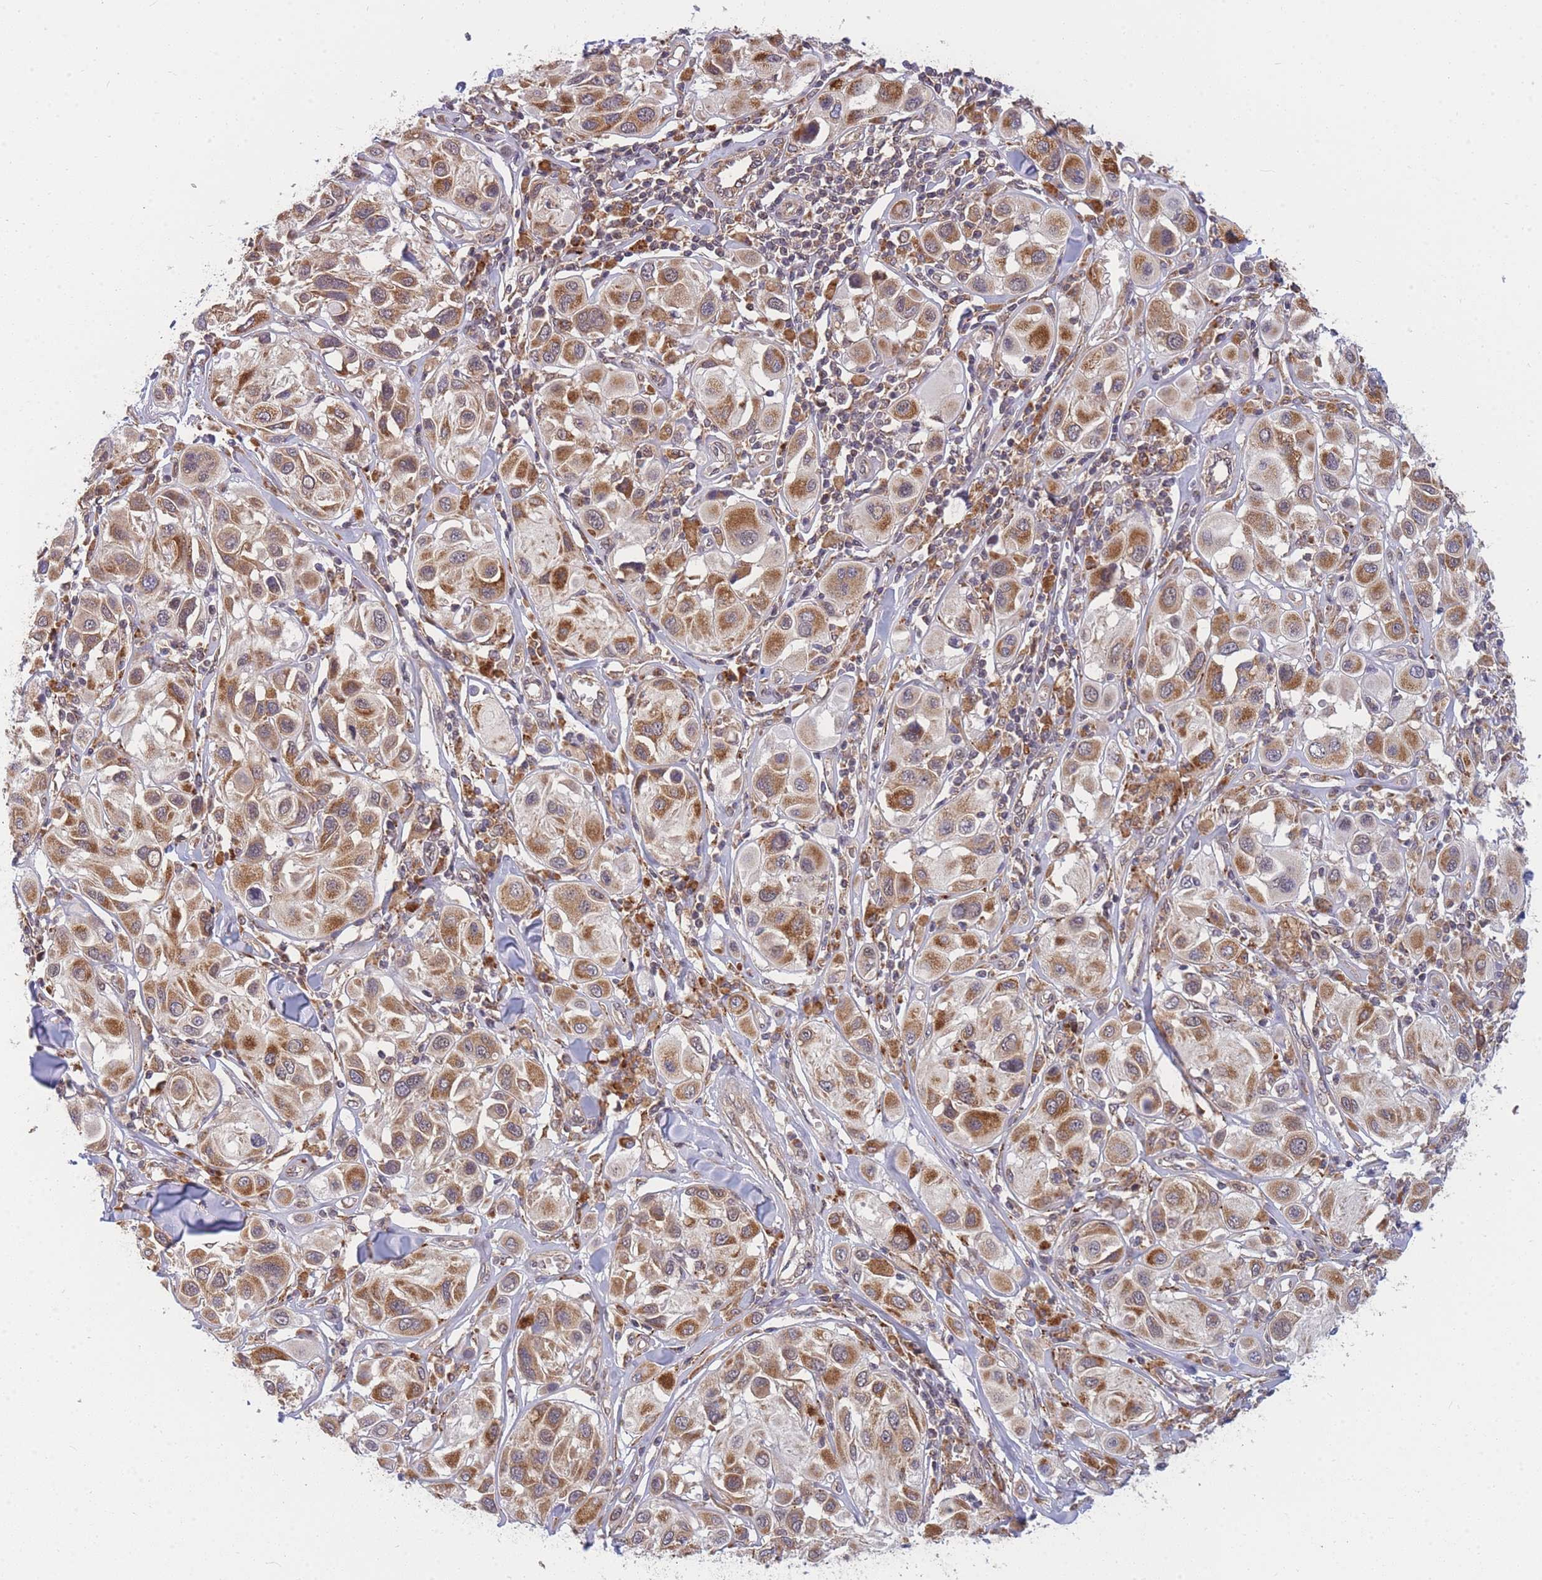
{"staining": {"intensity": "moderate", "quantity": ">75%", "location": "cytoplasmic/membranous"}, "tissue": "melanoma", "cell_type": "Tumor cells", "image_type": "cancer", "snomed": [{"axis": "morphology", "description": "Malignant melanoma, Metastatic site"}, {"axis": "topography", "description": "Skin"}], "caption": "A high-resolution histopathology image shows immunohistochemistry staining of malignant melanoma (metastatic site), which reveals moderate cytoplasmic/membranous staining in about >75% of tumor cells. The protein of interest is shown in brown color, while the nuclei are stained blue.", "gene": "MRPL23", "patient": {"sex": "male", "age": 41}}